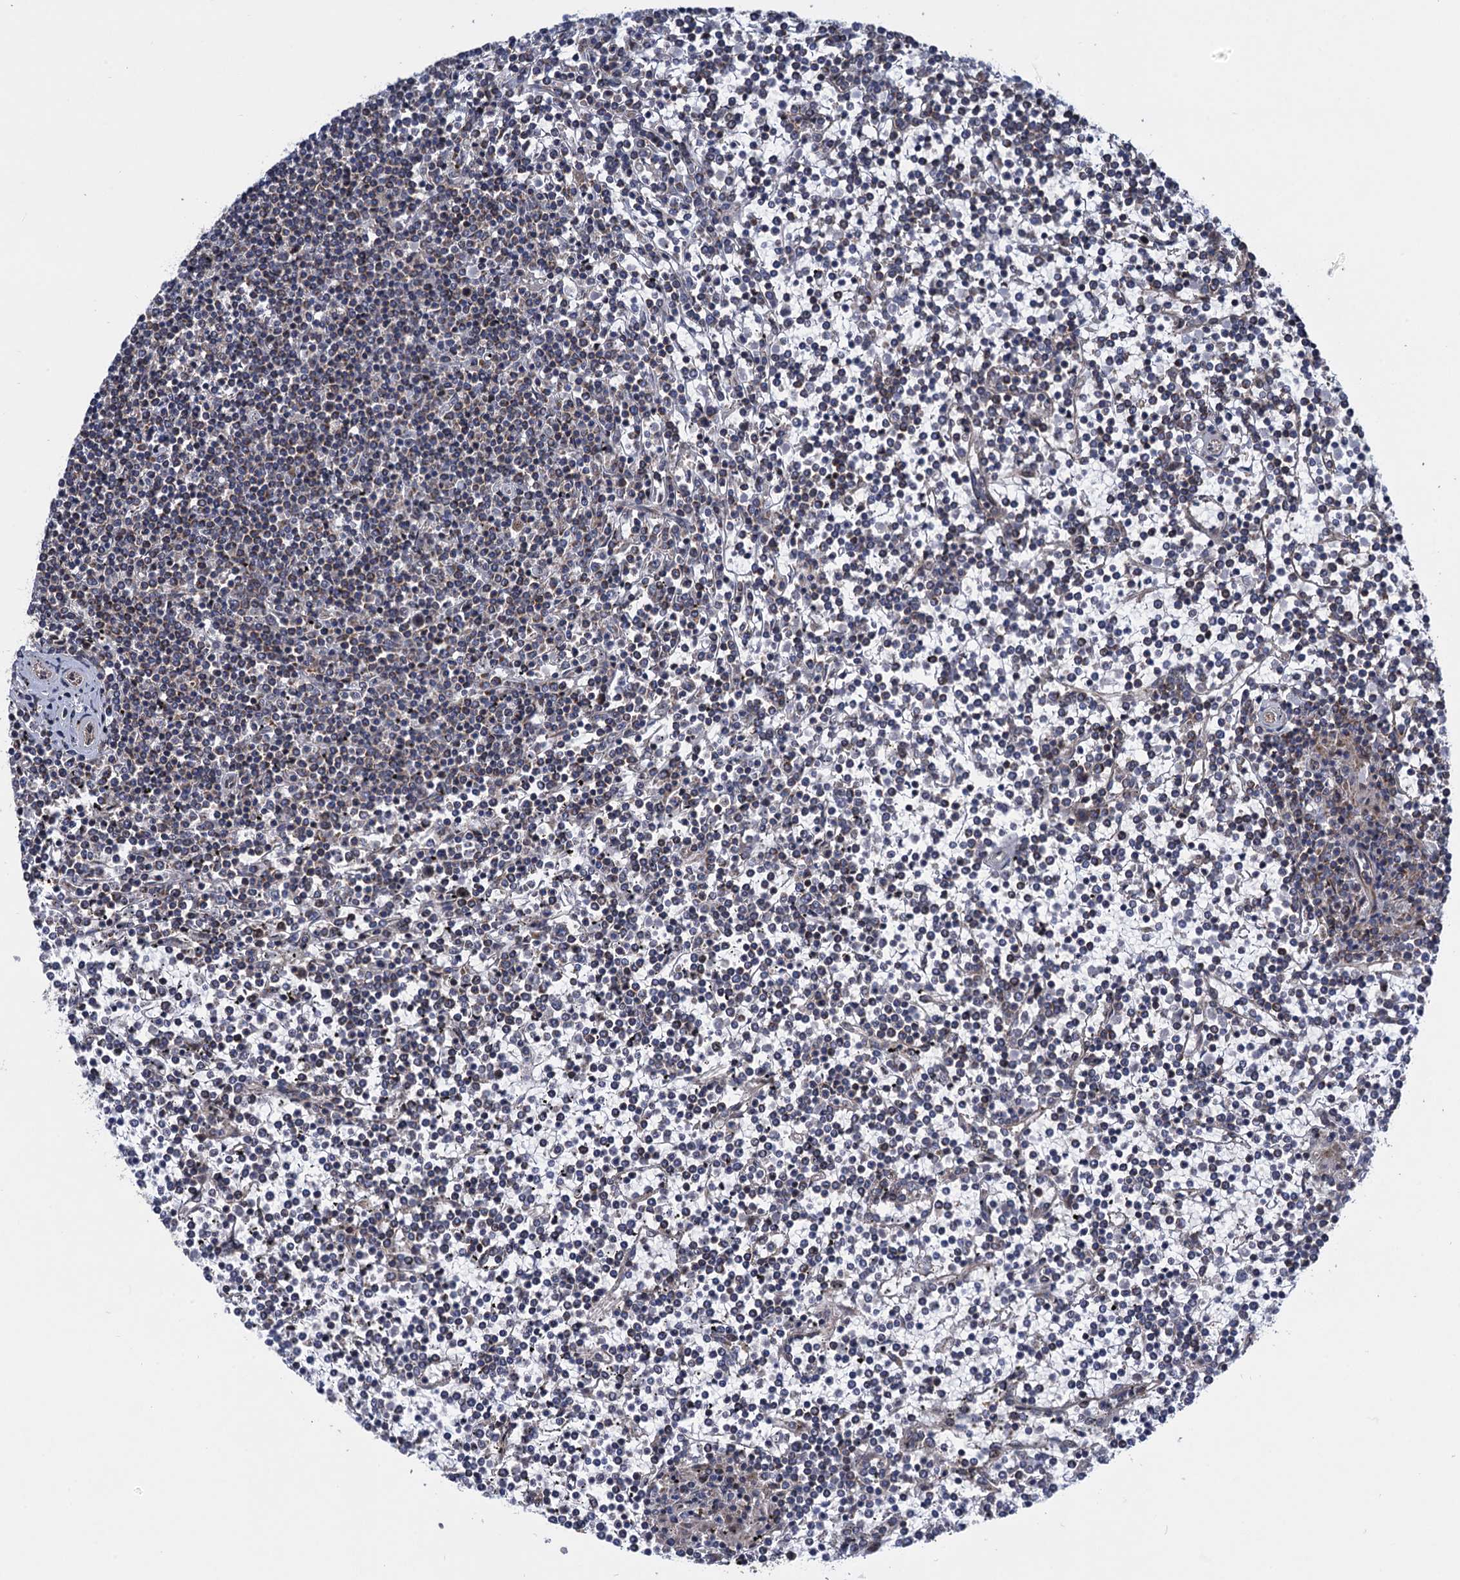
{"staining": {"intensity": "negative", "quantity": "none", "location": "none"}, "tissue": "lymphoma", "cell_type": "Tumor cells", "image_type": "cancer", "snomed": [{"axis": "morphology", "description": "Malignant lymphoma, non-Hodgkin's type, Low grade"}, {"axis": "topography", "description": "Spleen"}], "caption": "Immunohistochemistry (IHC) of malignant lymphoma, non-Hodgkin's type (low-grade) displays no staining in tumor cells. (Immunohistochemistry, brightfield microscopy, high magnification).", "gene": "HAUS1", "patient": {"sex": "female", "age": 19}}